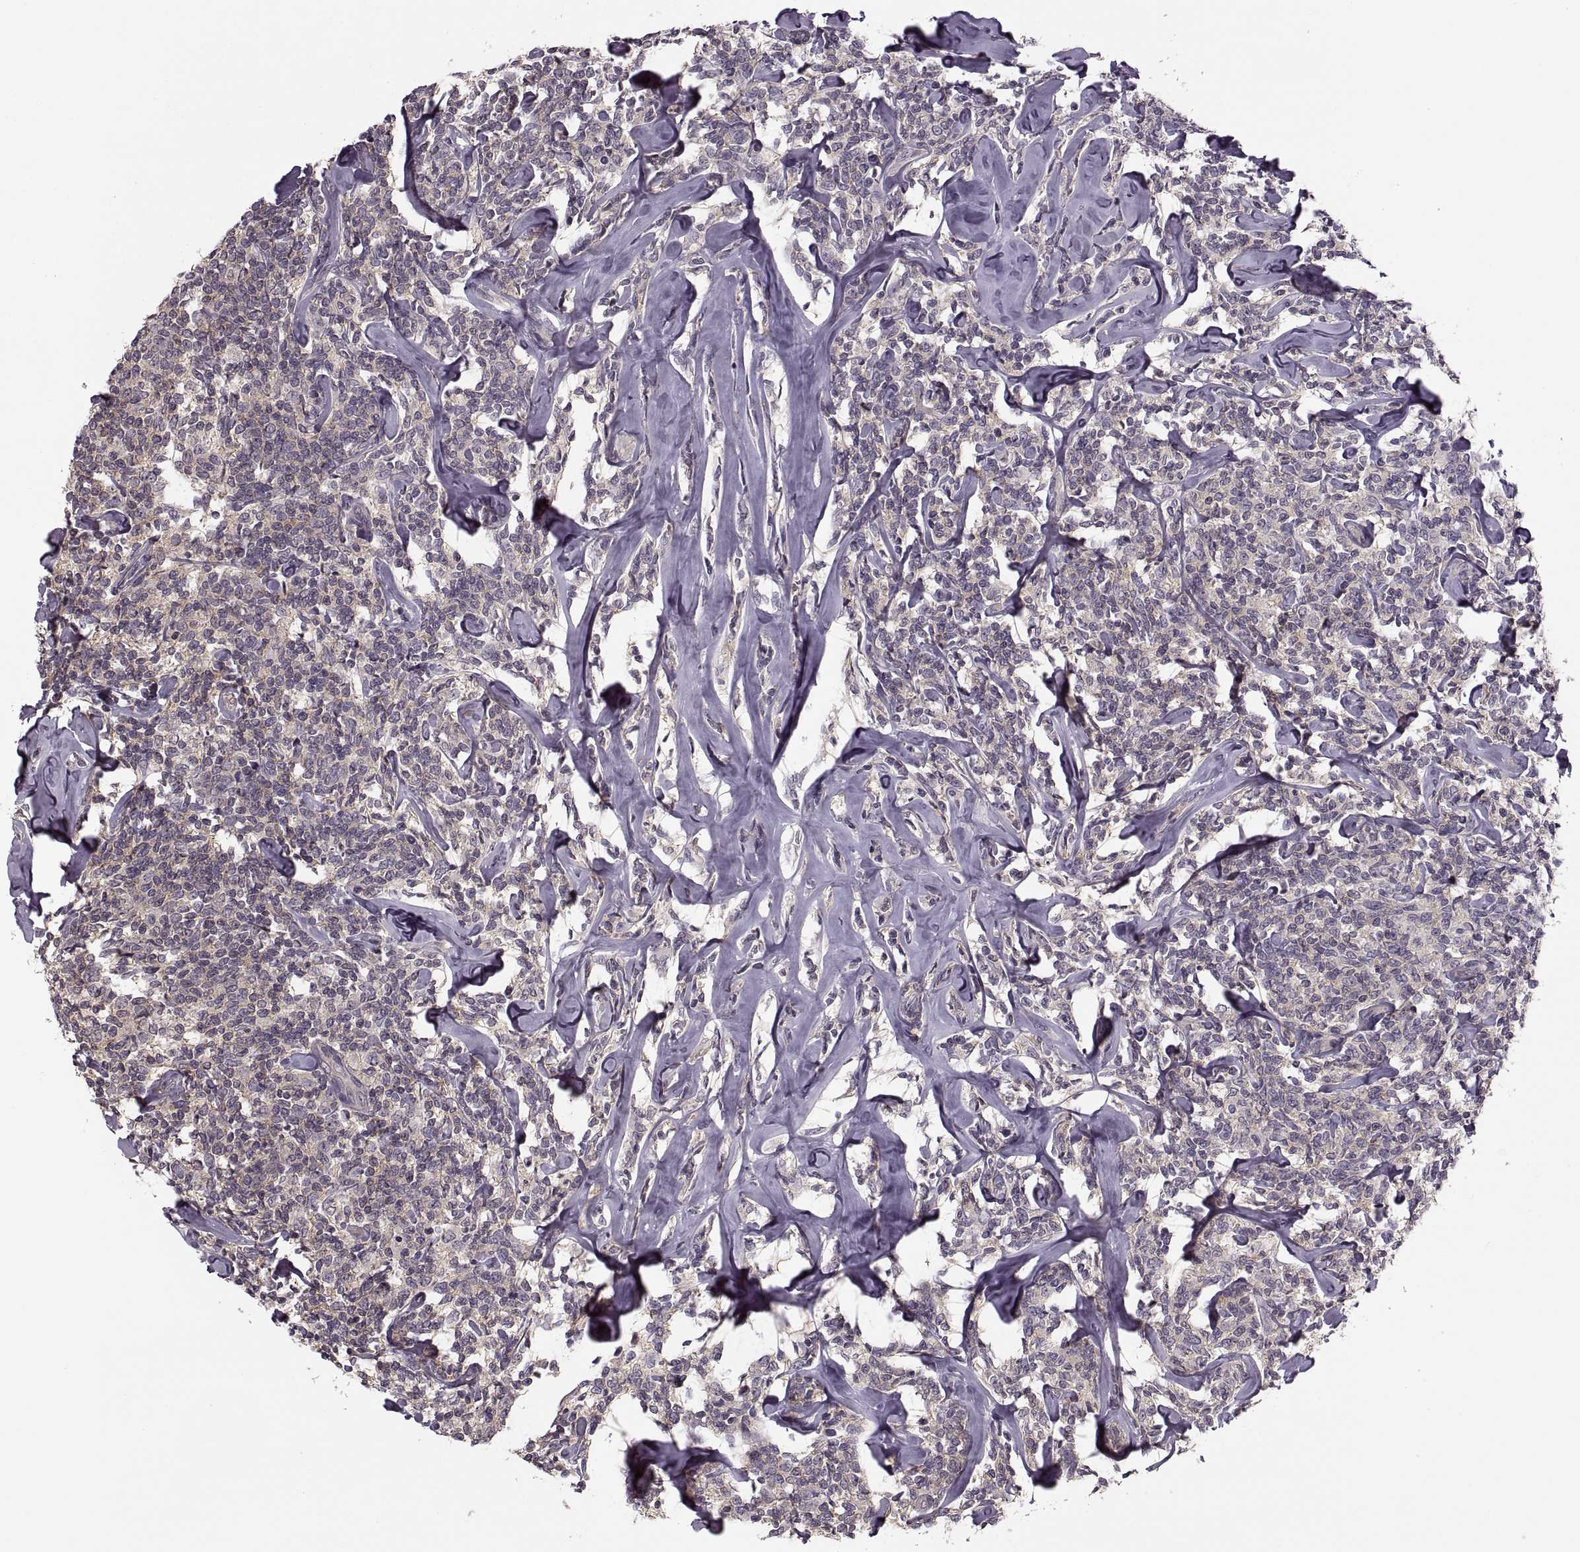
{"staining": {"intensity": "negative", "quantity": "none", "location": "none"}, "tissue": "lymphoma", "cell_type": "Tumor cells", "image_type": "cancer", "snomed": [{"axis": "morphology", "description": "Malignant lymphoma, non-Hodgkin's type, Low grade"}, {"axis": "topography", "description": "Lymph node"}], "caption": "This is an IHC photomicrograph of malignant lymphoma, non-Hodgkin's type (low-grade). There is no expression in tumor cells.", "gene": "LUZP2", "patient": {"sex": "female", "age": 56}}